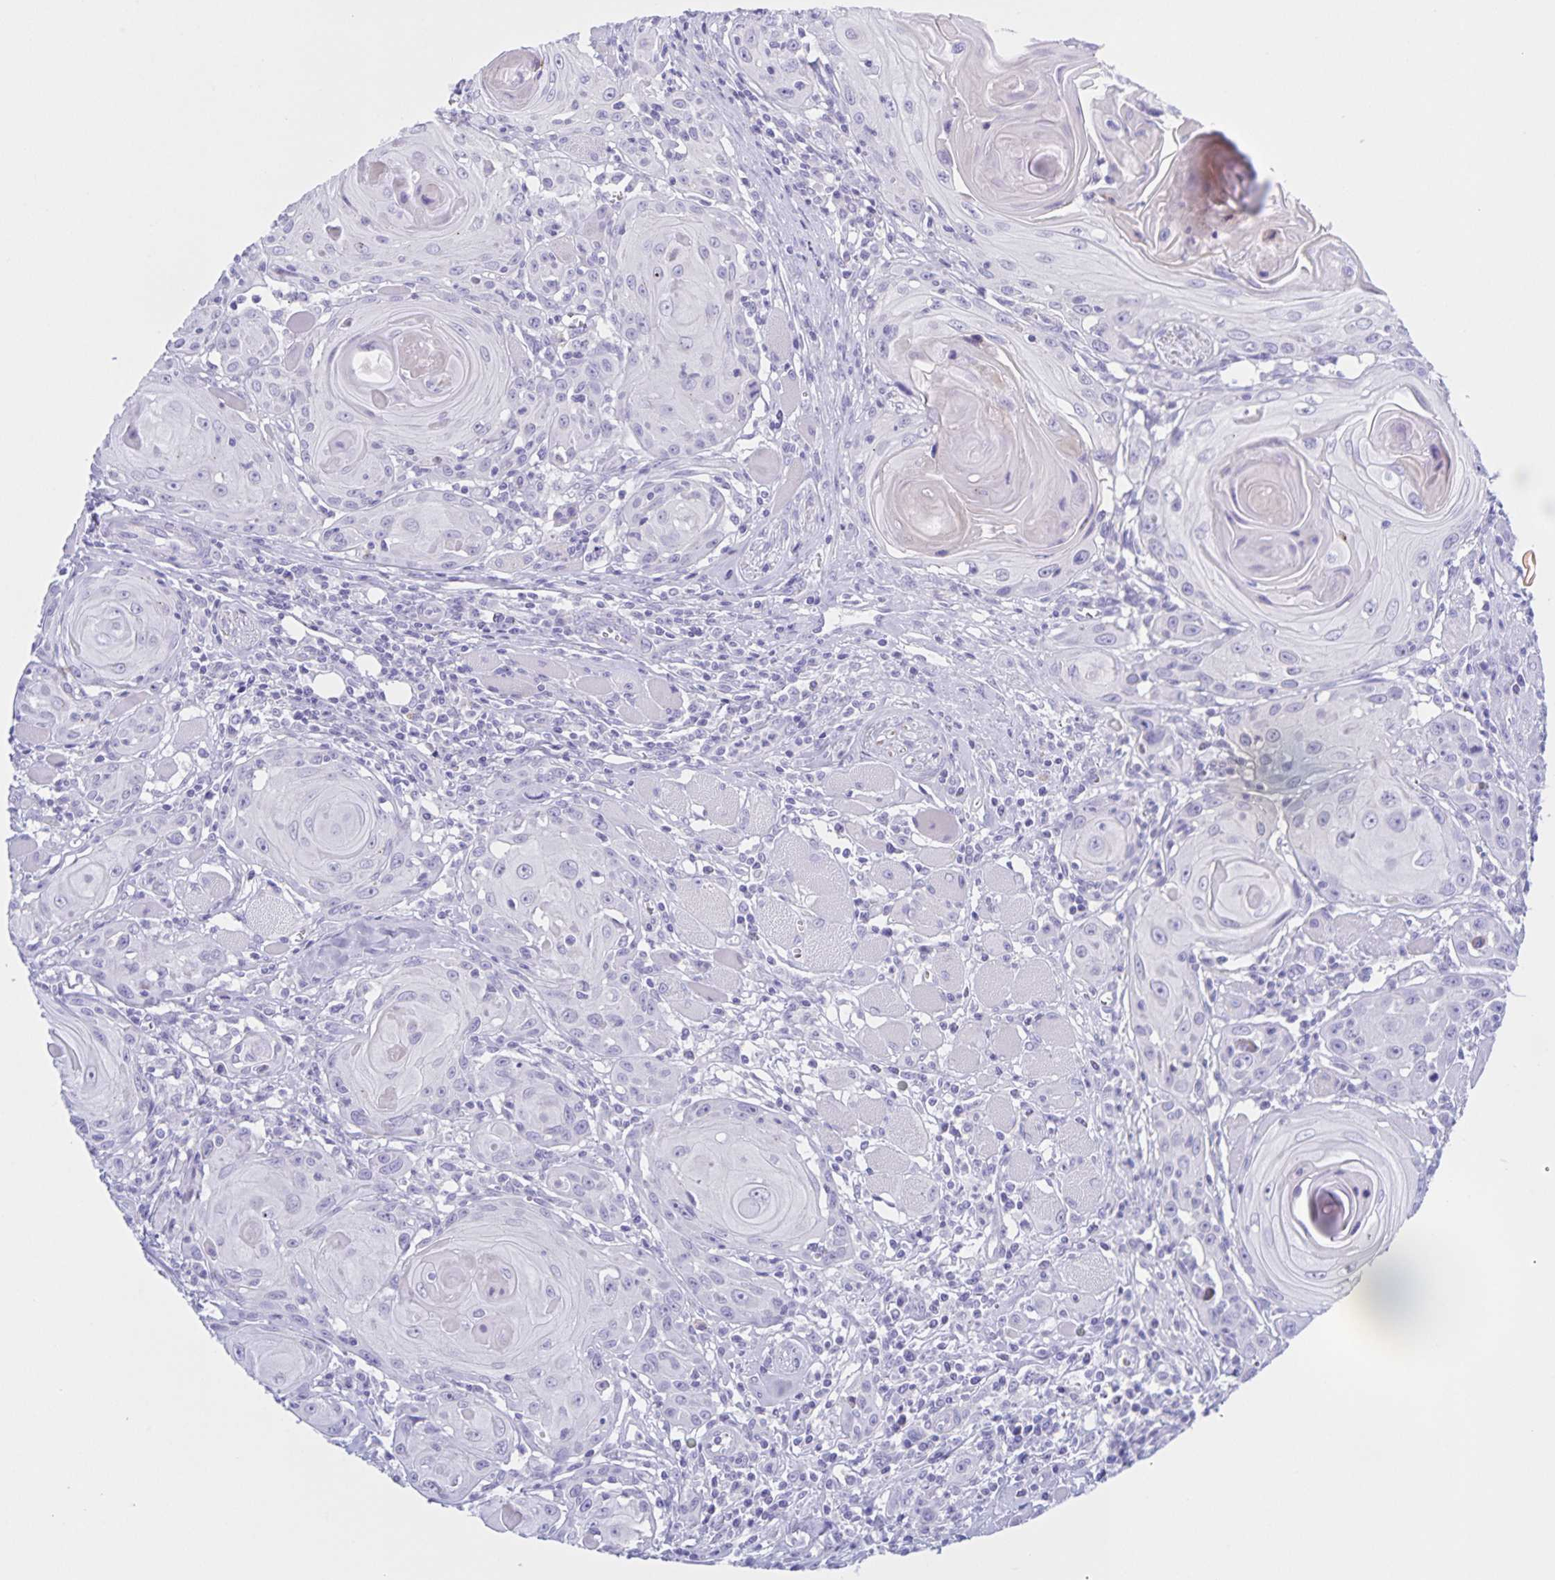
{"staining": {"intensity": "negative", "quantity": "none", "location": "none"}, "tissue": "head and neck cancer", "cell_type": "Tumor cells", "image_type": "cancer", "snomed": [{"axis": "morphology", "description": "Squamous cell carcinoma, NOS"}, {"axis": "topography", "description": "Head-Neck"}], "caption": "This is a photomicrograph of IHC staining of head and neck squamous cell carcinoma, which shows no positivity in tumor cells. Nuclei are stained in blue.", "gene": "CATSPER4", "patient": {"sex": "female", "age": 80}}